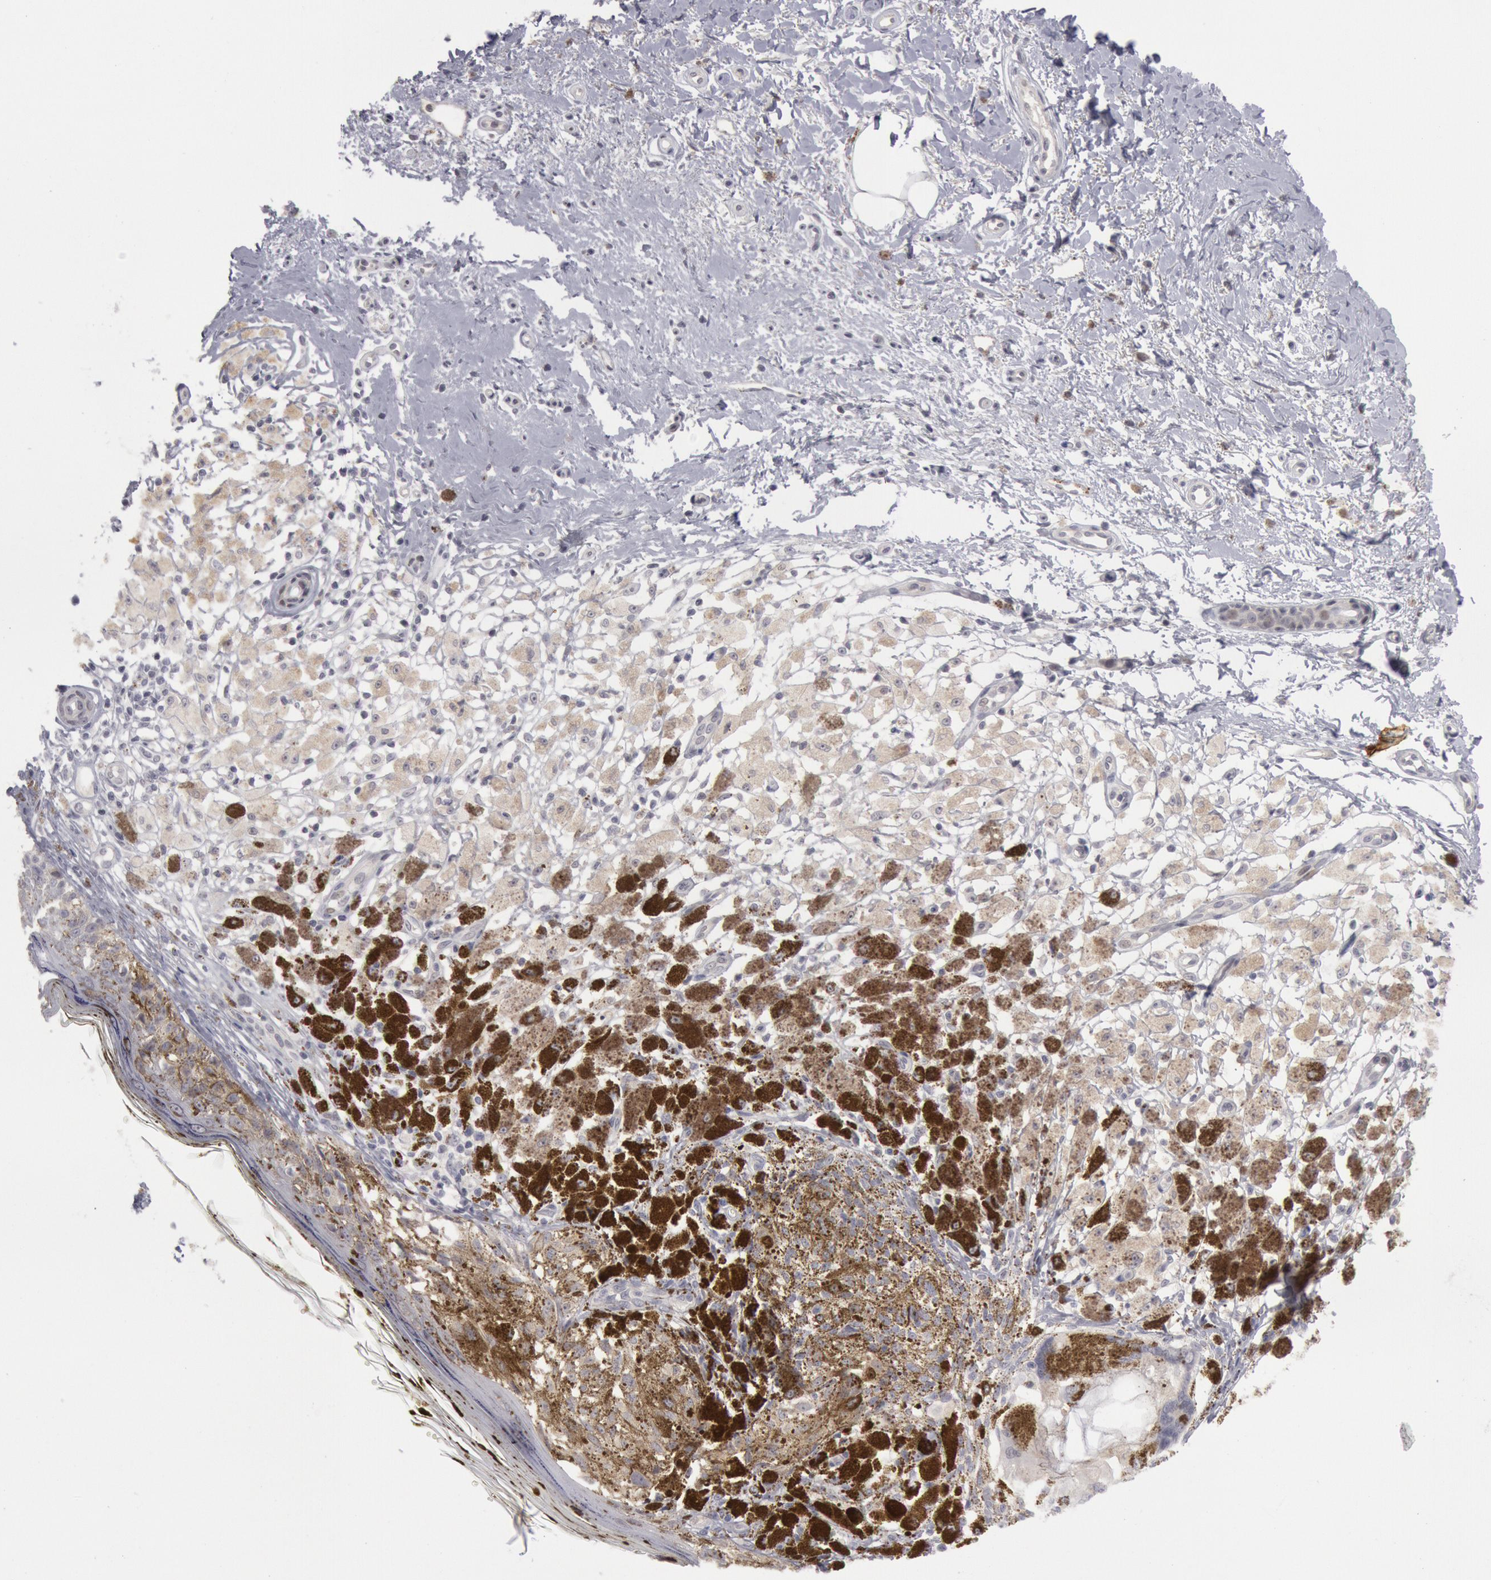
{"staining": {"intensity": "weak", "quantity": ">75%", "location": "cytoplasmic/membranous"}, "tissue": "melanoma", "cell_type": "Tumor cells", "image_type": "cancer", "snomed": [{"axis": "morphology", "description": "Malignant melanoma, NOS"}, {"axis": "topography", "description": "Skin"}], "caption": "A brown stain shows weak cytoplasmic/membranous staining of a protein in malignant melanoma tumor cells.", "gene": "JOSD1", "patient": {"sex": "male", "age": 88}}